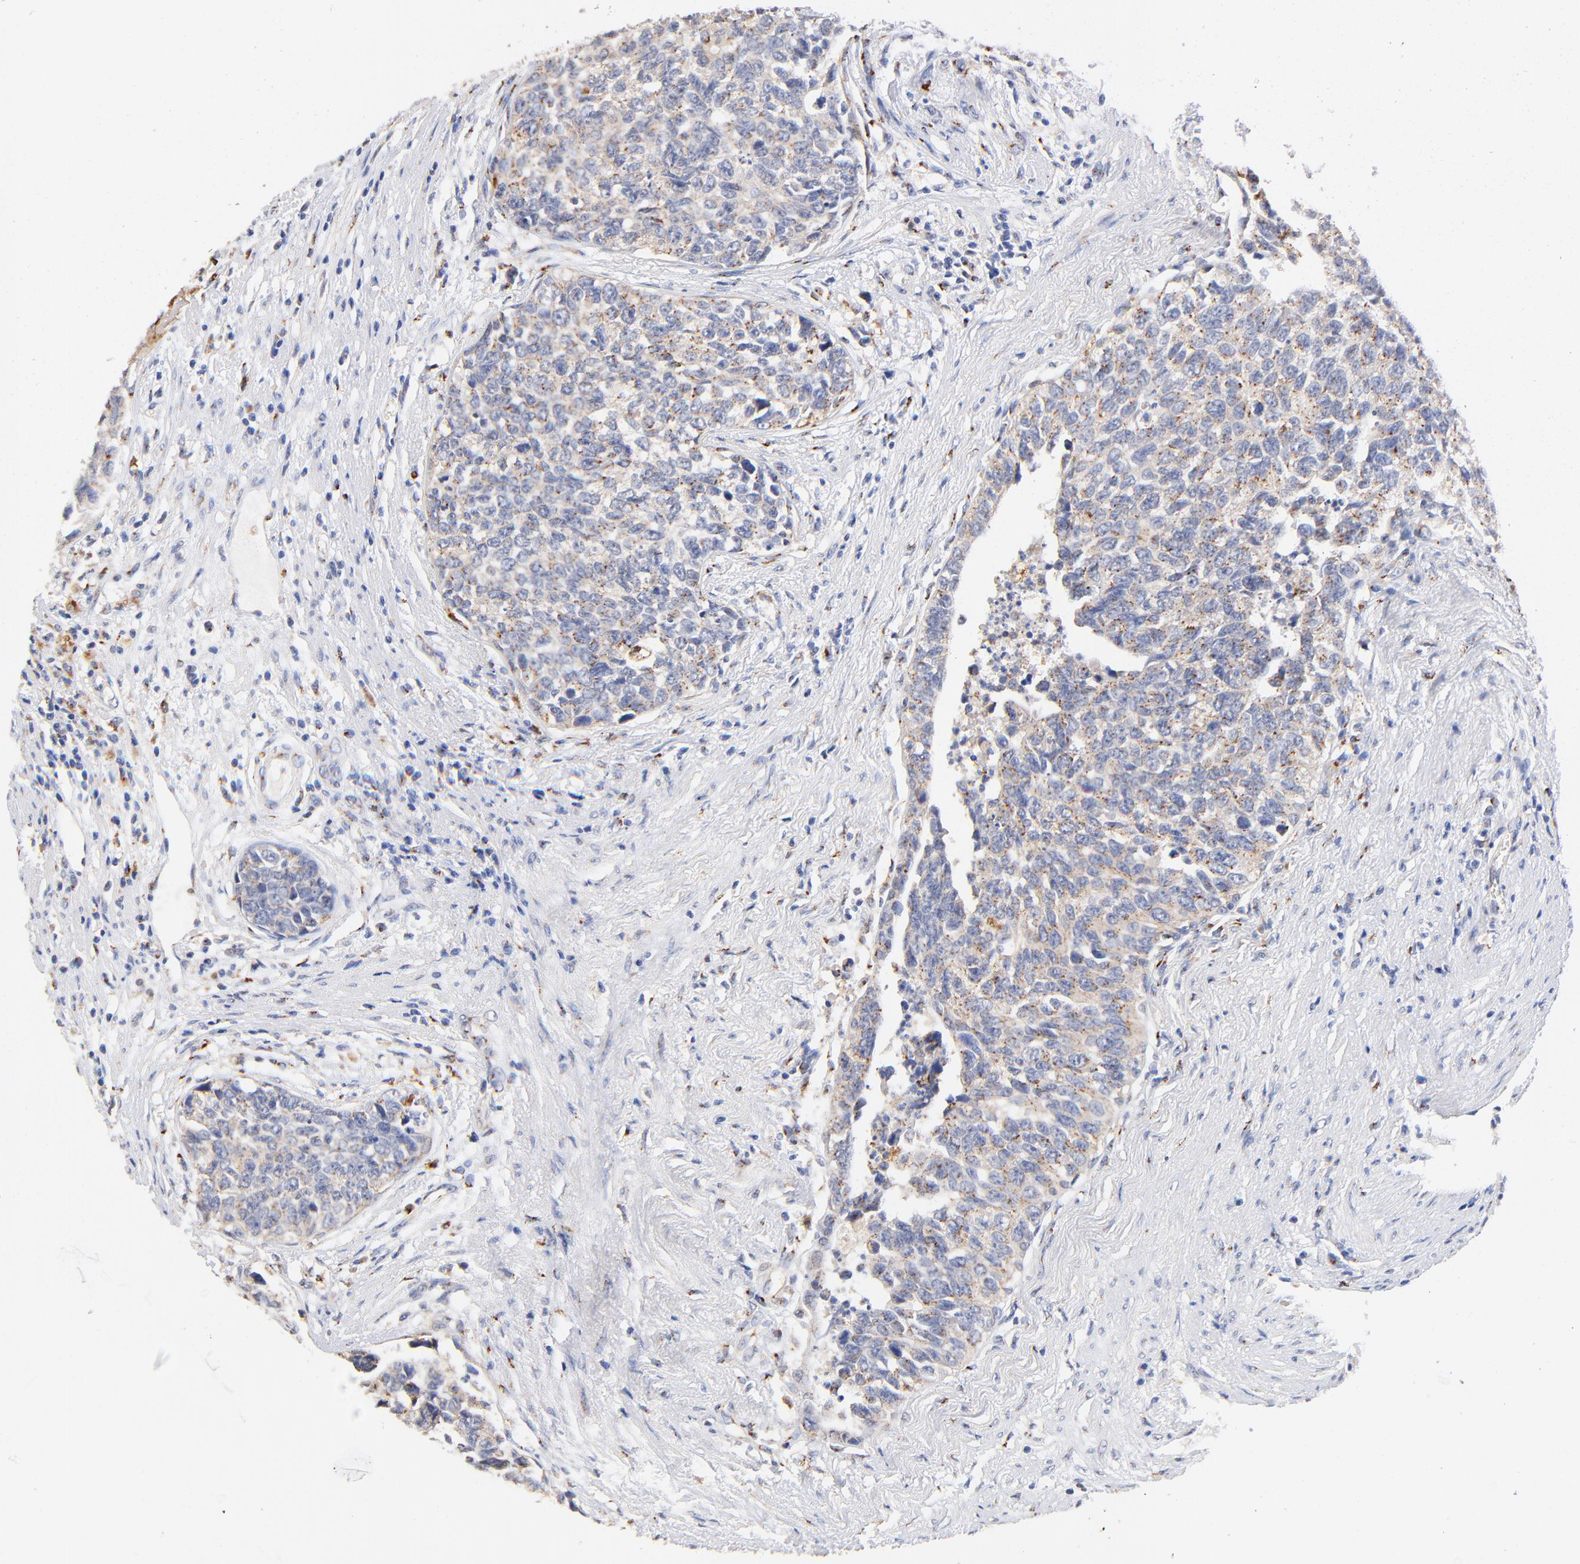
{"staining": {"intensity": "weak", "quantity": ">75%", "location": "cytoplasmic/membranous"}, "tissue": "urothelial cancer", "cell_type": "Tumor cells", "image_type": "cancer", "snomed": [{"axis": "morphology", "description": "Urothelial carcinoma, High grade"}, {"axis": "topography", "description": "Urinary bladder"}], "caption": "A low amount of weak cytoplasmic/membranous expression is seen in approximately >75% of tumor cells in urothelial cancer tissue.", "gene": "FMNL3", "patient": {"sex": "male", "age": 81}}